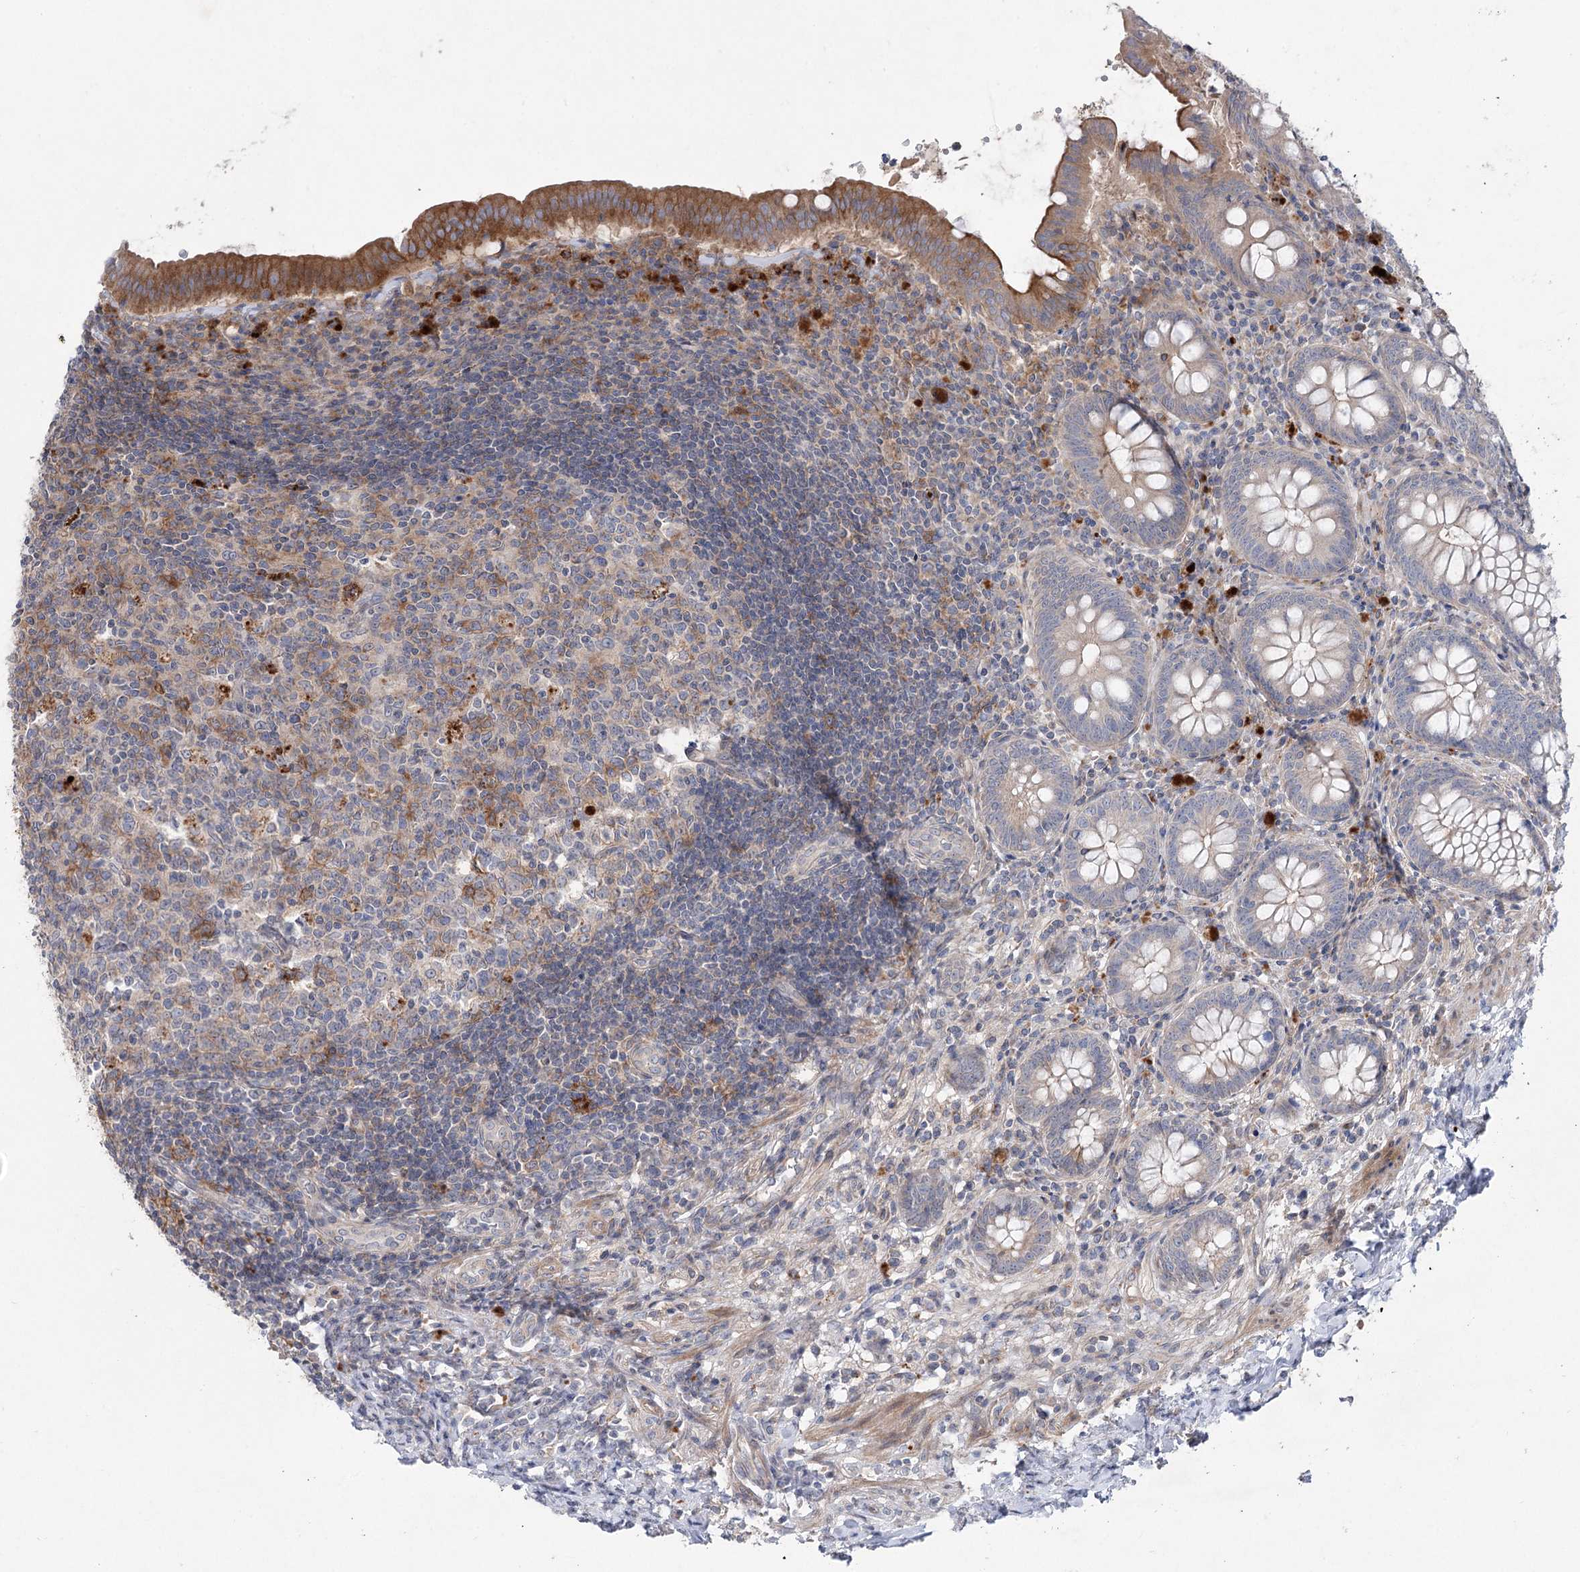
{"staining": {"intensity": "moderate", "quantity": "25%-75%", "location": "cytoplasmic/membranous"}, "tissue": "appendix", "cell_type": "Glandular cells", "image_type": "normal", "snomed": [{"axis": "morphology", "description": "Normal tissue, NOS"}, {"axis": "topography", "description": "Appendix"}], "caption": "Moderate cytoplasmic/membranous staining is seen in approximately 25%-75% of glandular cells in normal appendix.", "gene": "SCN11A", "patient": {"sex": "female", "age": 54}}